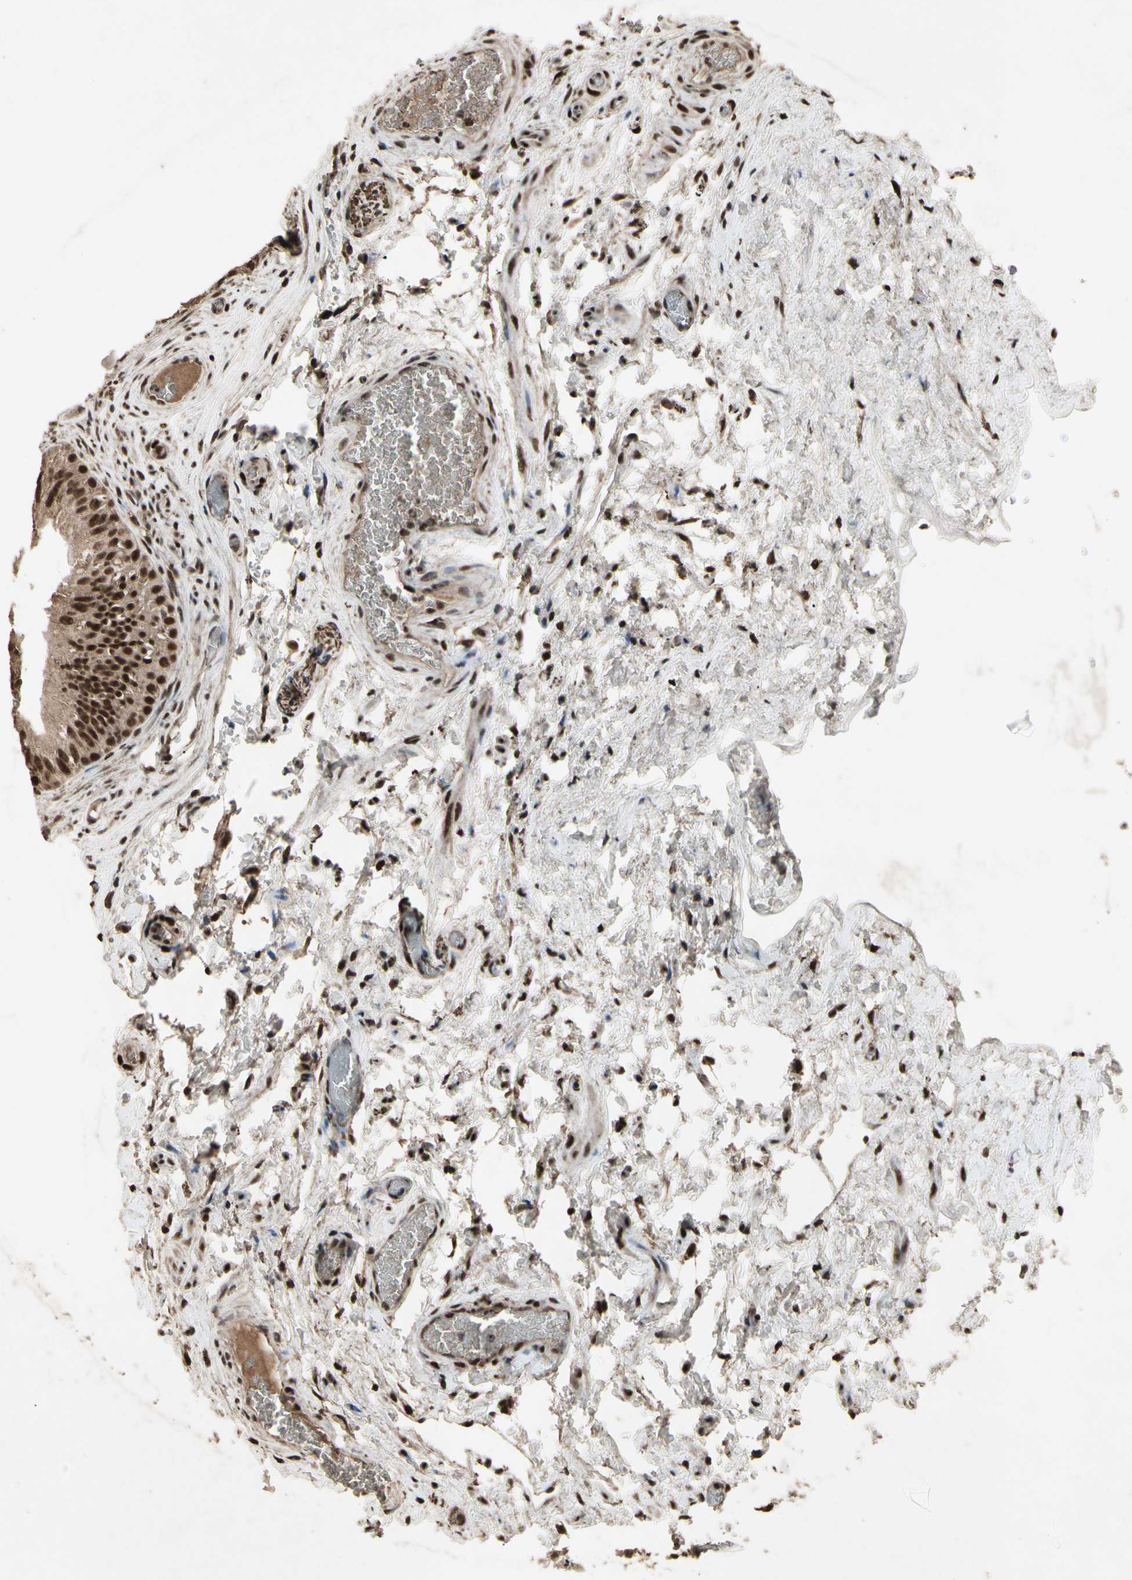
{"staining": {"intensity": "strong", "quantity": ">75%", "location": "cytoplasmic/membranous,nuclear"}, "tissue": "epididymis", "cell_type": "Glandular cells", "image_type": "normal", "snomed": [{"axis": "morphology", "description": "Normal tissue, NOS"}, {"axis": "topography", "description": "Epididymis"}], "caption": "A high amount of strong cytoplasmic/membranous,nuclear positivity is present in about >75% of glandular cells in normal epididymis.", "gene": "TBX2", "patient": {"sex": "male", "age": 36}}